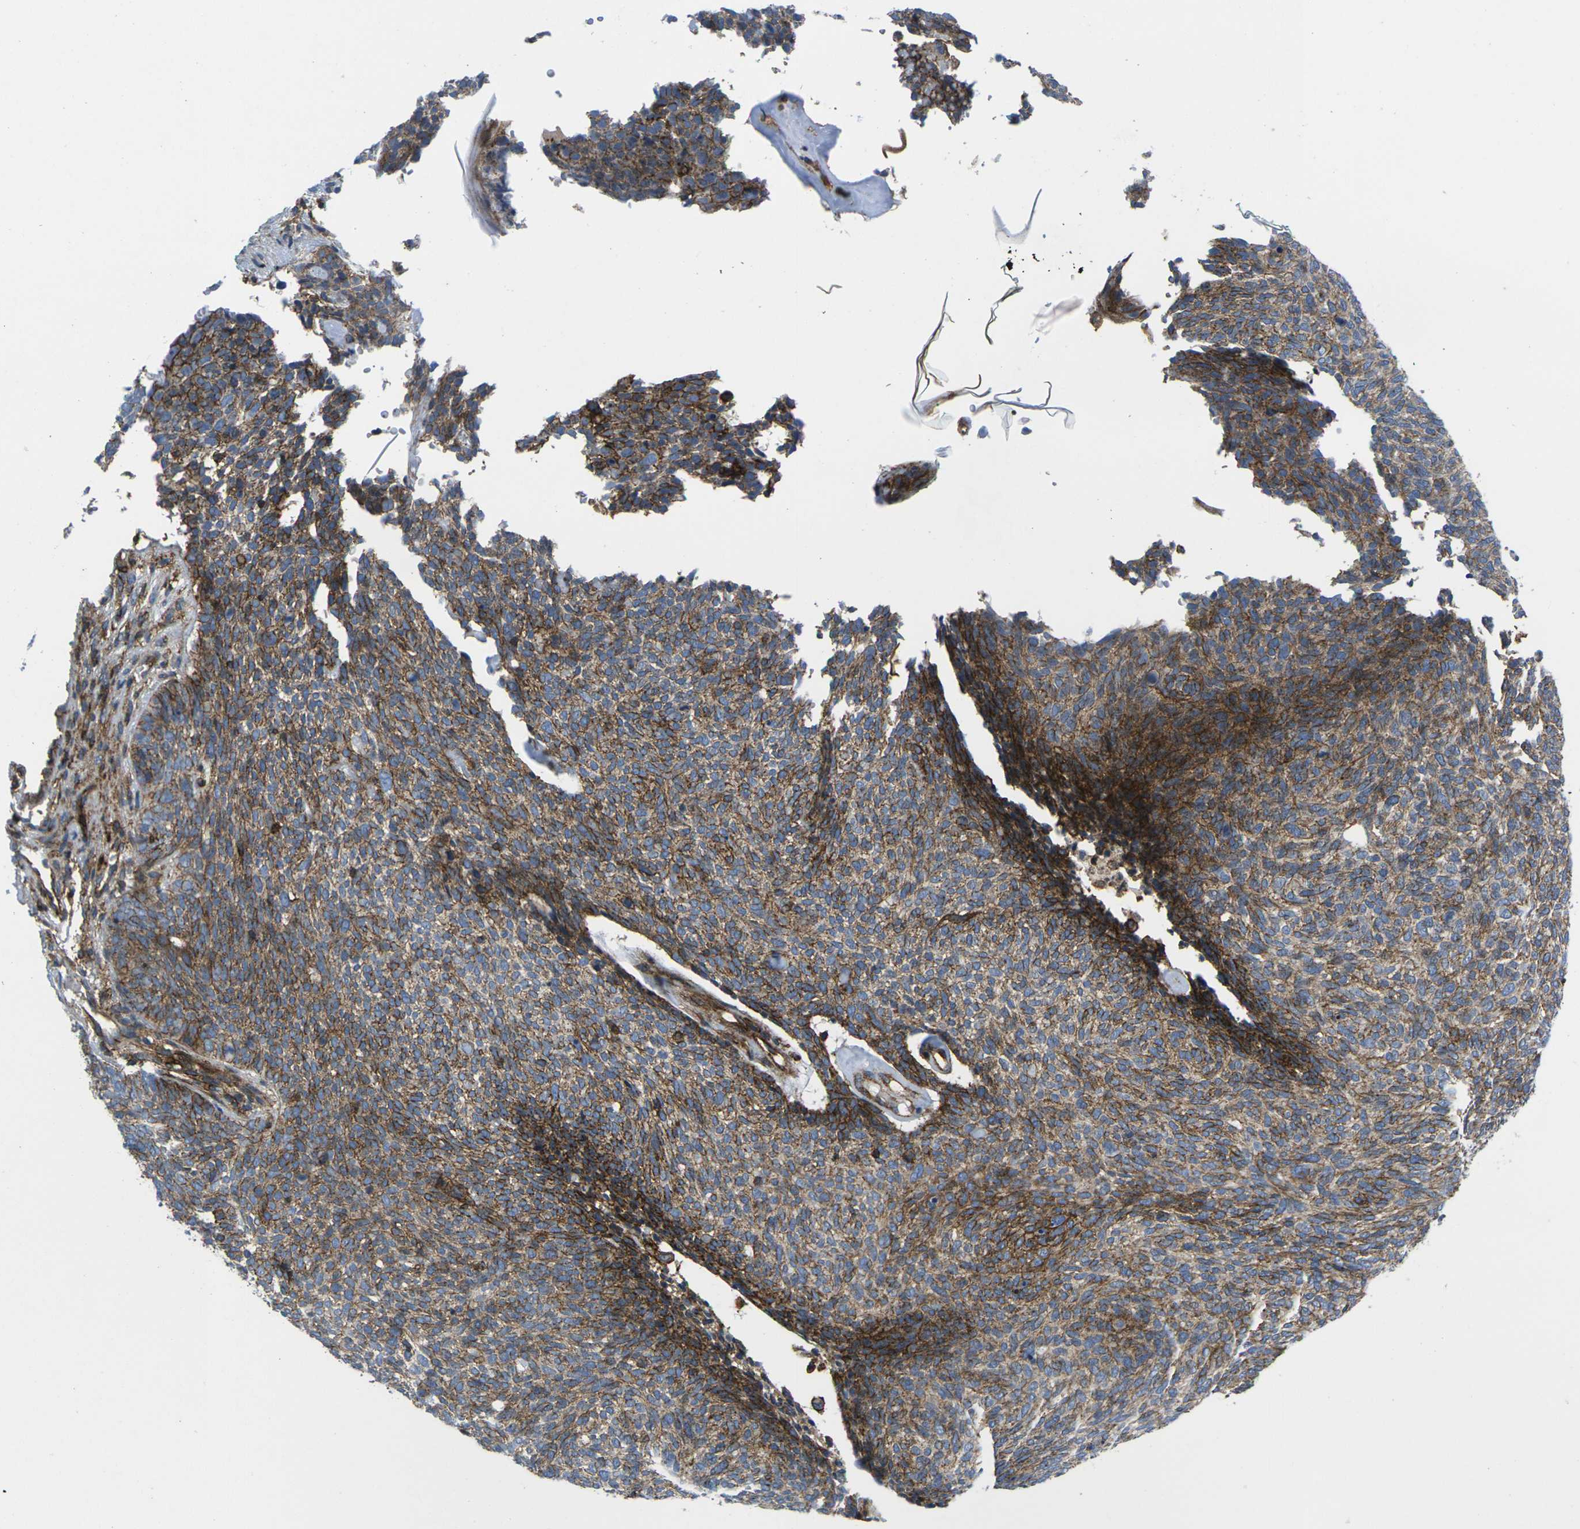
{"staining": {"intensity": "strong", "quantity": ">75%", "location": "cytoplasmic/membranous"}, "tissue": "skin cancer", "cell_type": "Tumor cells", "image_type": "cancer", "snomed": [{"axis": "morphology", "description": "Basal cell carcinoma"}, {"axis": "topography", "description": "Skin"}], "caption": "Skin cancer stained for a protein displays strong cytoplasmic/membranous positivity in tumor cells. (DAB IHC, brown staining for protein, blue staining for nuclei).", "gene": "IQGAP1", "patient": {"sex": "female", "age": 84}}